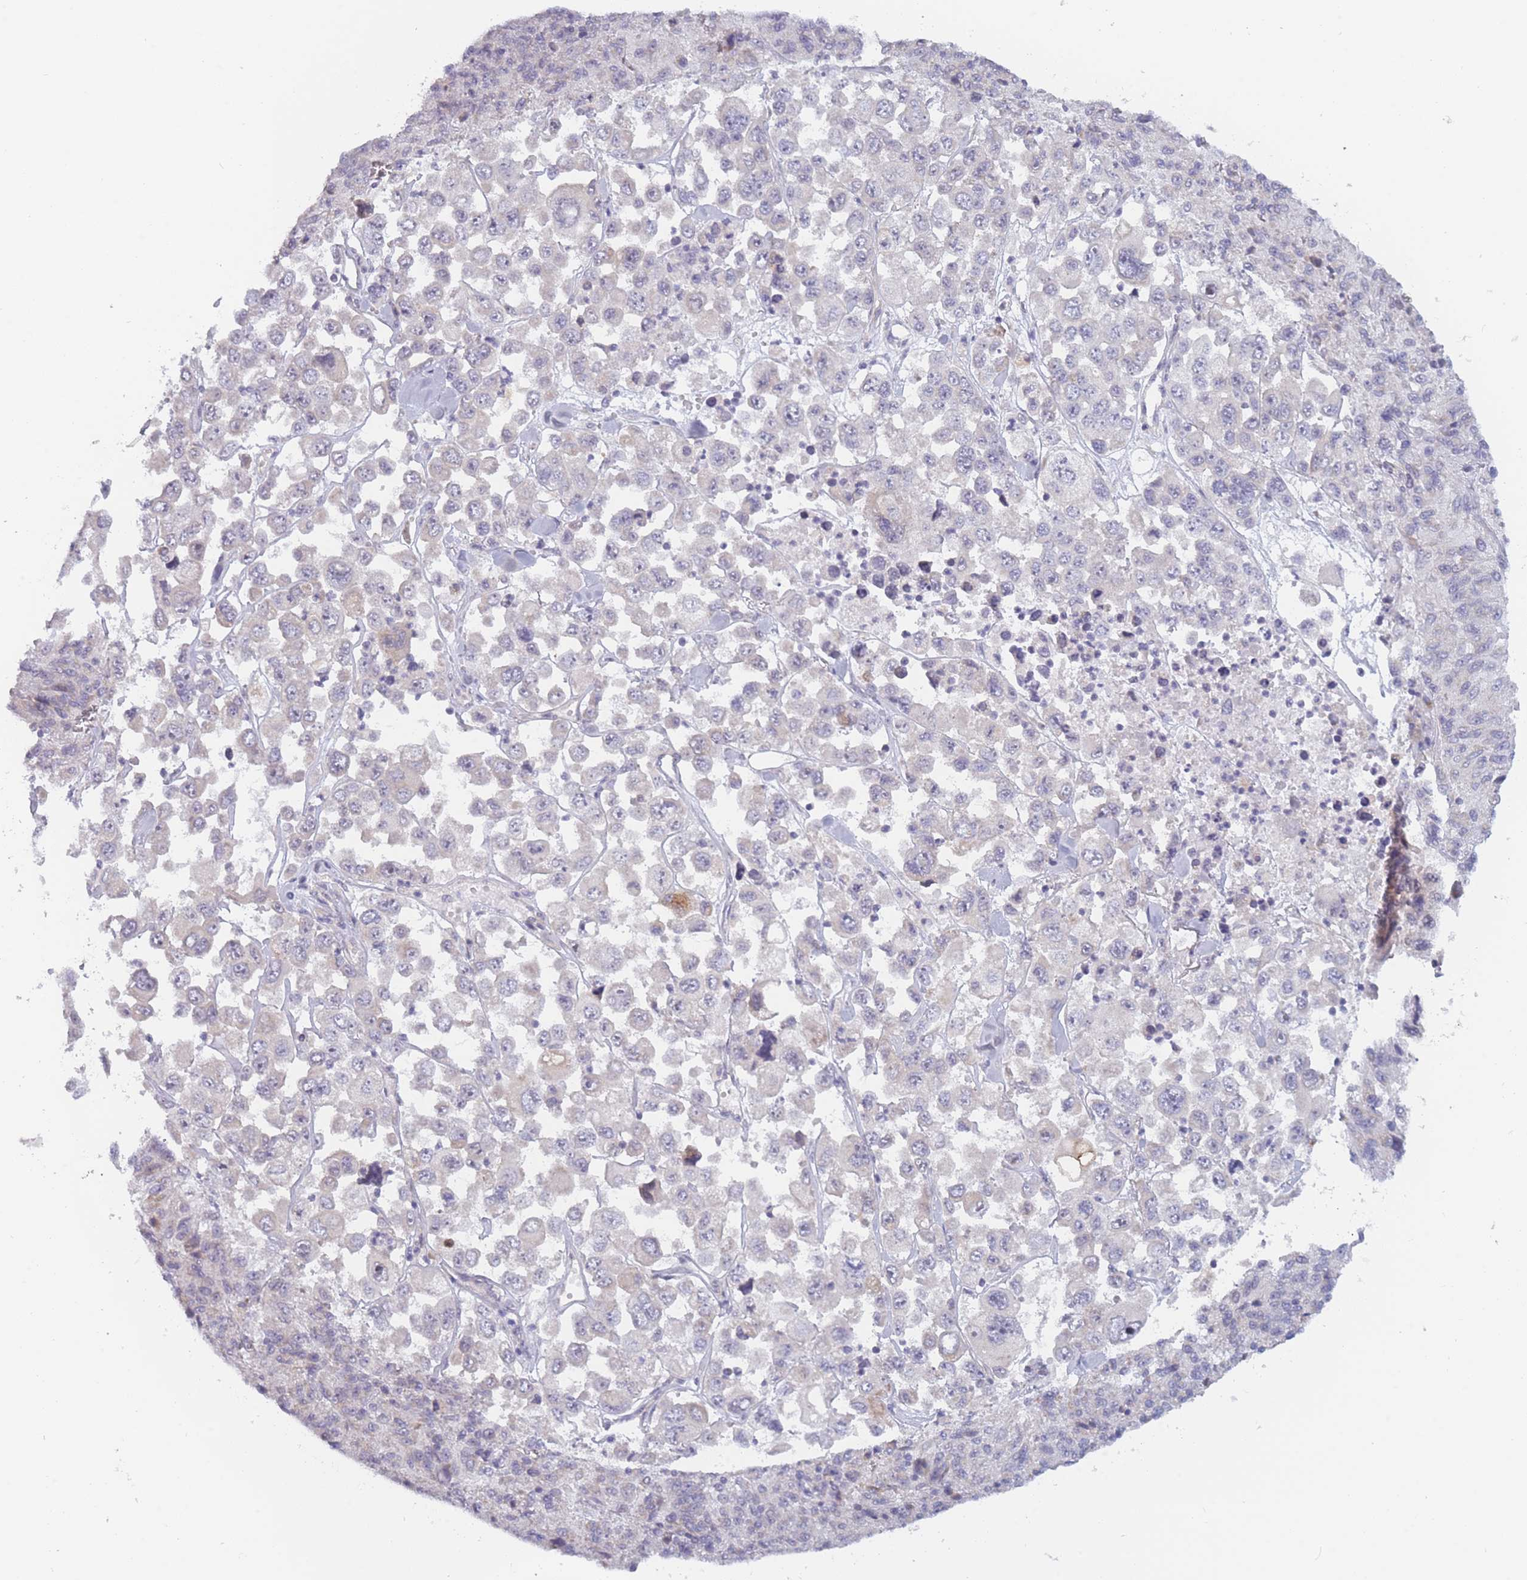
{"staining": {"intensity": "negative", "quantity": "none", "location": "none"}, "tissue": "melanoma", "cell_type": "Tumor cells", "image_type": "cancer", "snomed": [{"axis": "morphology", "description": "Malignant melanoma, Metastatic site"}, {"axis": "topography", "description": "Lymph node"}], "caption": "DAB (3,3'-diaminobenzidine) immunohistochemical staining of malignant melanoma (metastatic site) reveals no significant staining in tumor cells.", "gene": "FAM227B", "patient": {"sex": "female", "age": 54}}